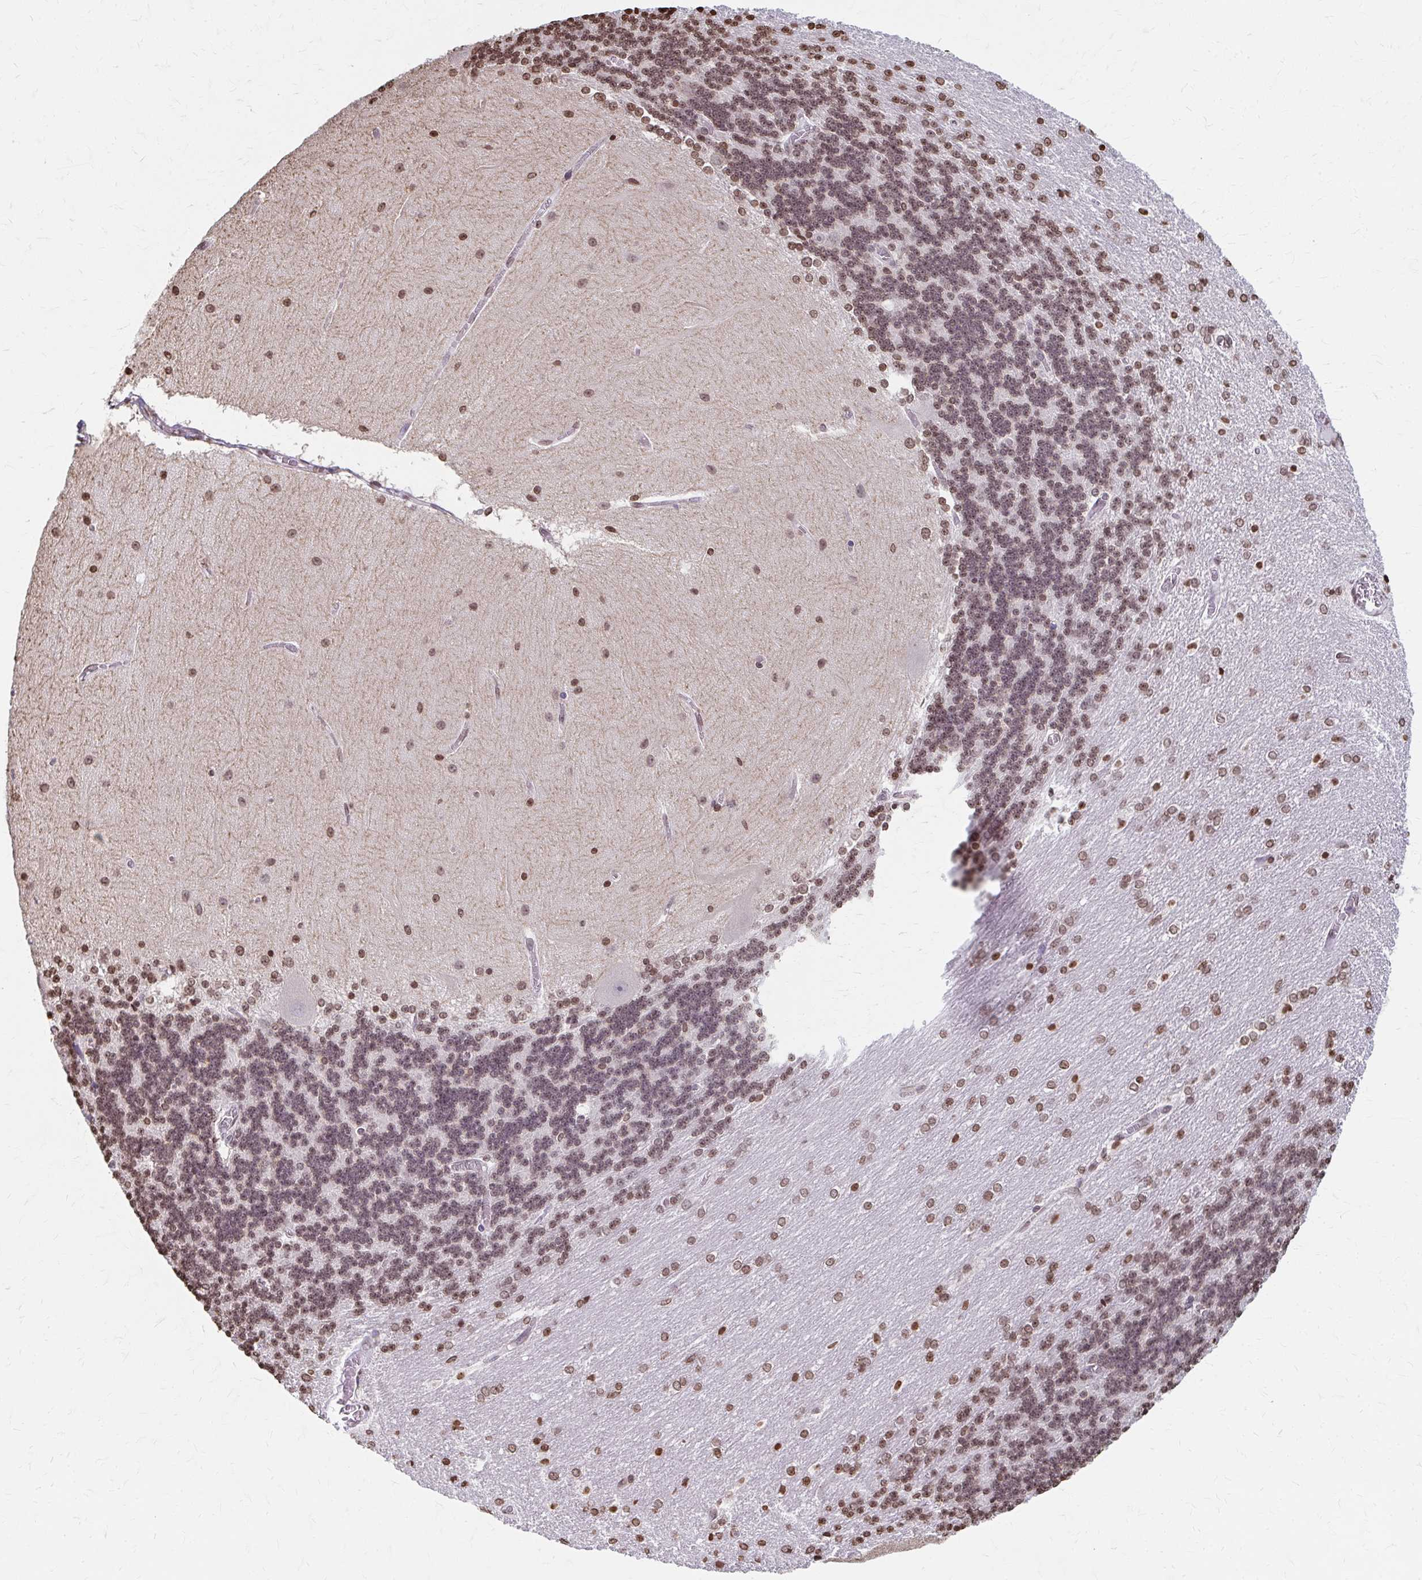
{"staining": {"intensity": "moderate", "quantity": ">75%", "location": "nuclear"}, "tissue": "cerebellum", "cell_type": "Cells in granular layer", "image_type": "normal", "snomed": [{"axis": "morphology", "description": "Normal tissue, NOS"}, {"axis": "topography", "description": "Cerebellum"}], "caption": "Immunohistochemical staining of normal cerebellum demonstrates medium levels of moderate nuclear positivity in about >75% of cells in granular layer.", "gene": "ORC3", "patient": {"sex": "female", "age": 54}}